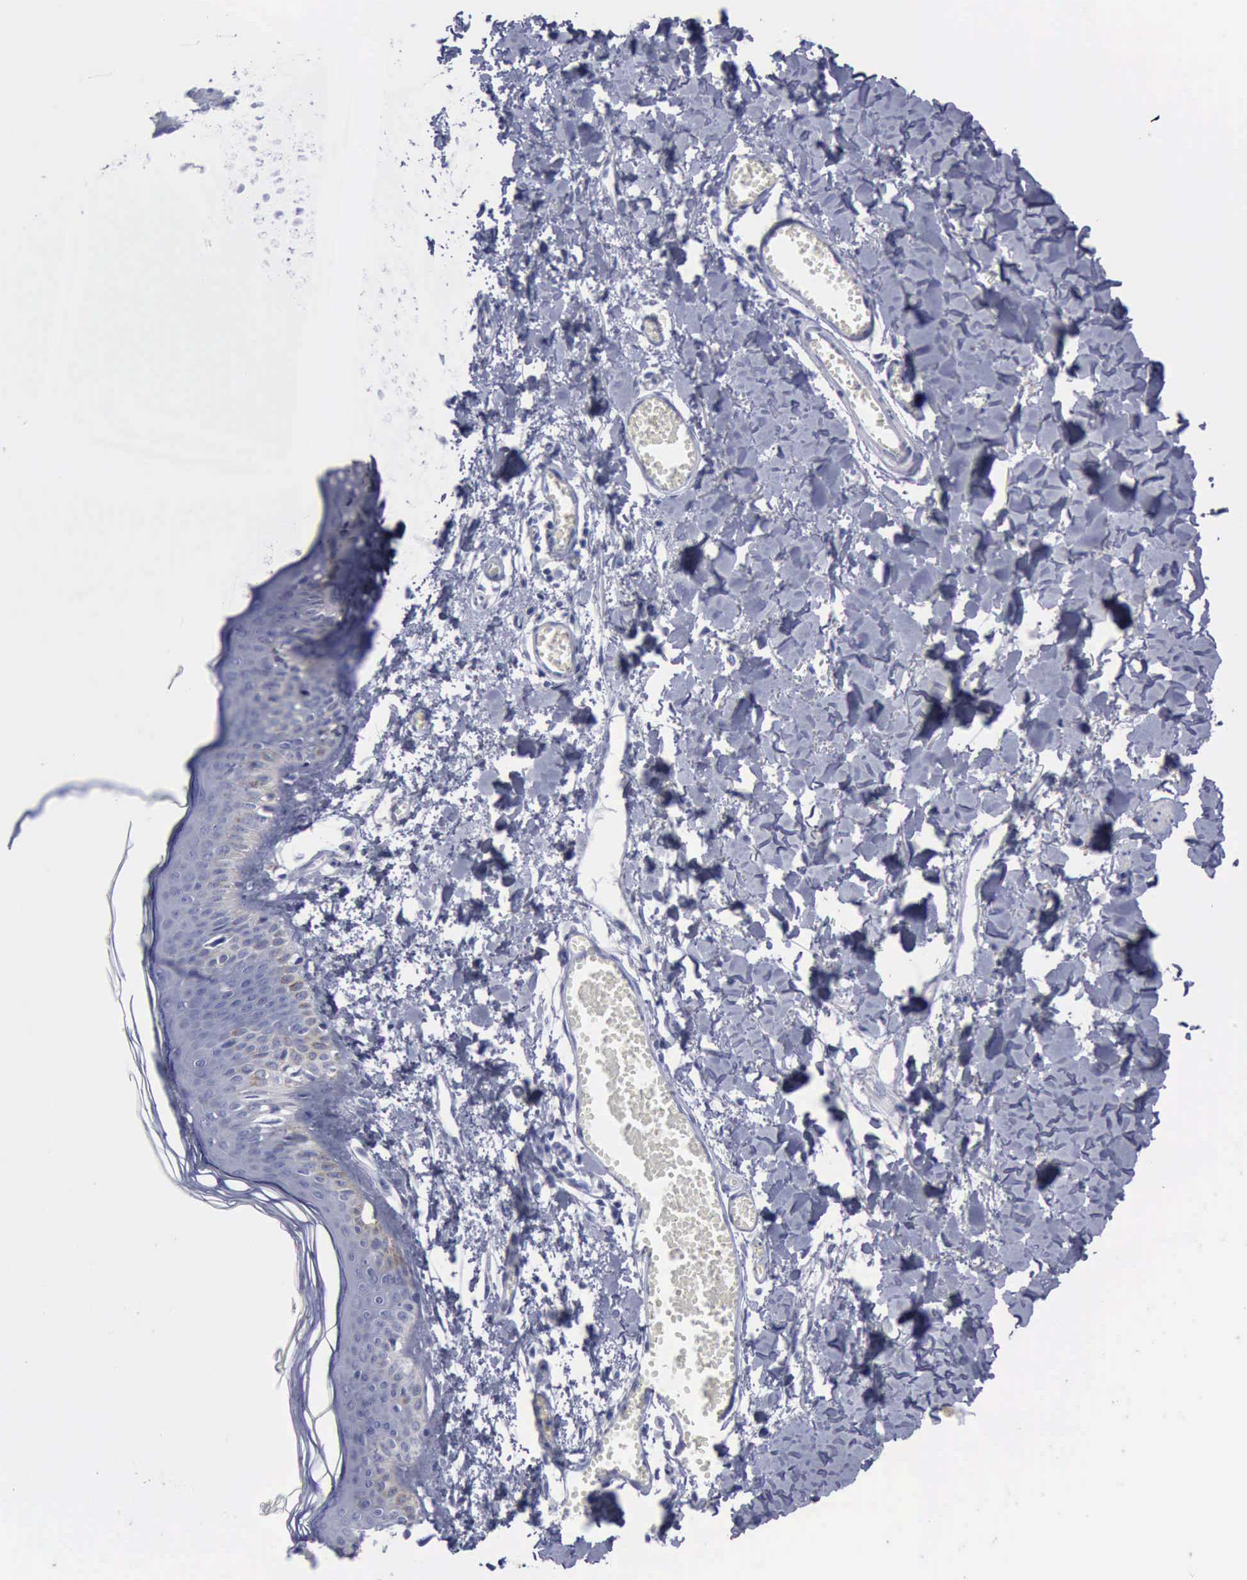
{"staining": {"intensity": "negative", "quantity": "none", "location": "none"}, "tissue": "skin", "cell_type": "Fibroblasts", "image_type": "normal", "snomed": [{"axis": "morphology", "description": "Normal tissue, NOS"}, {"axis": "morphology", "description": "Sarcoma, NOS"}, {"axis": "topography", "description": "Skin"}, {"axis": "topography", "description": "Soft tissue"}], "caption": "Skin stained for a protein using immunohistochemistry (IHC) demonstrates no expression fibroblasts.", "gene": "KRT13", "patient": {"sex": "female", "age": 51}}